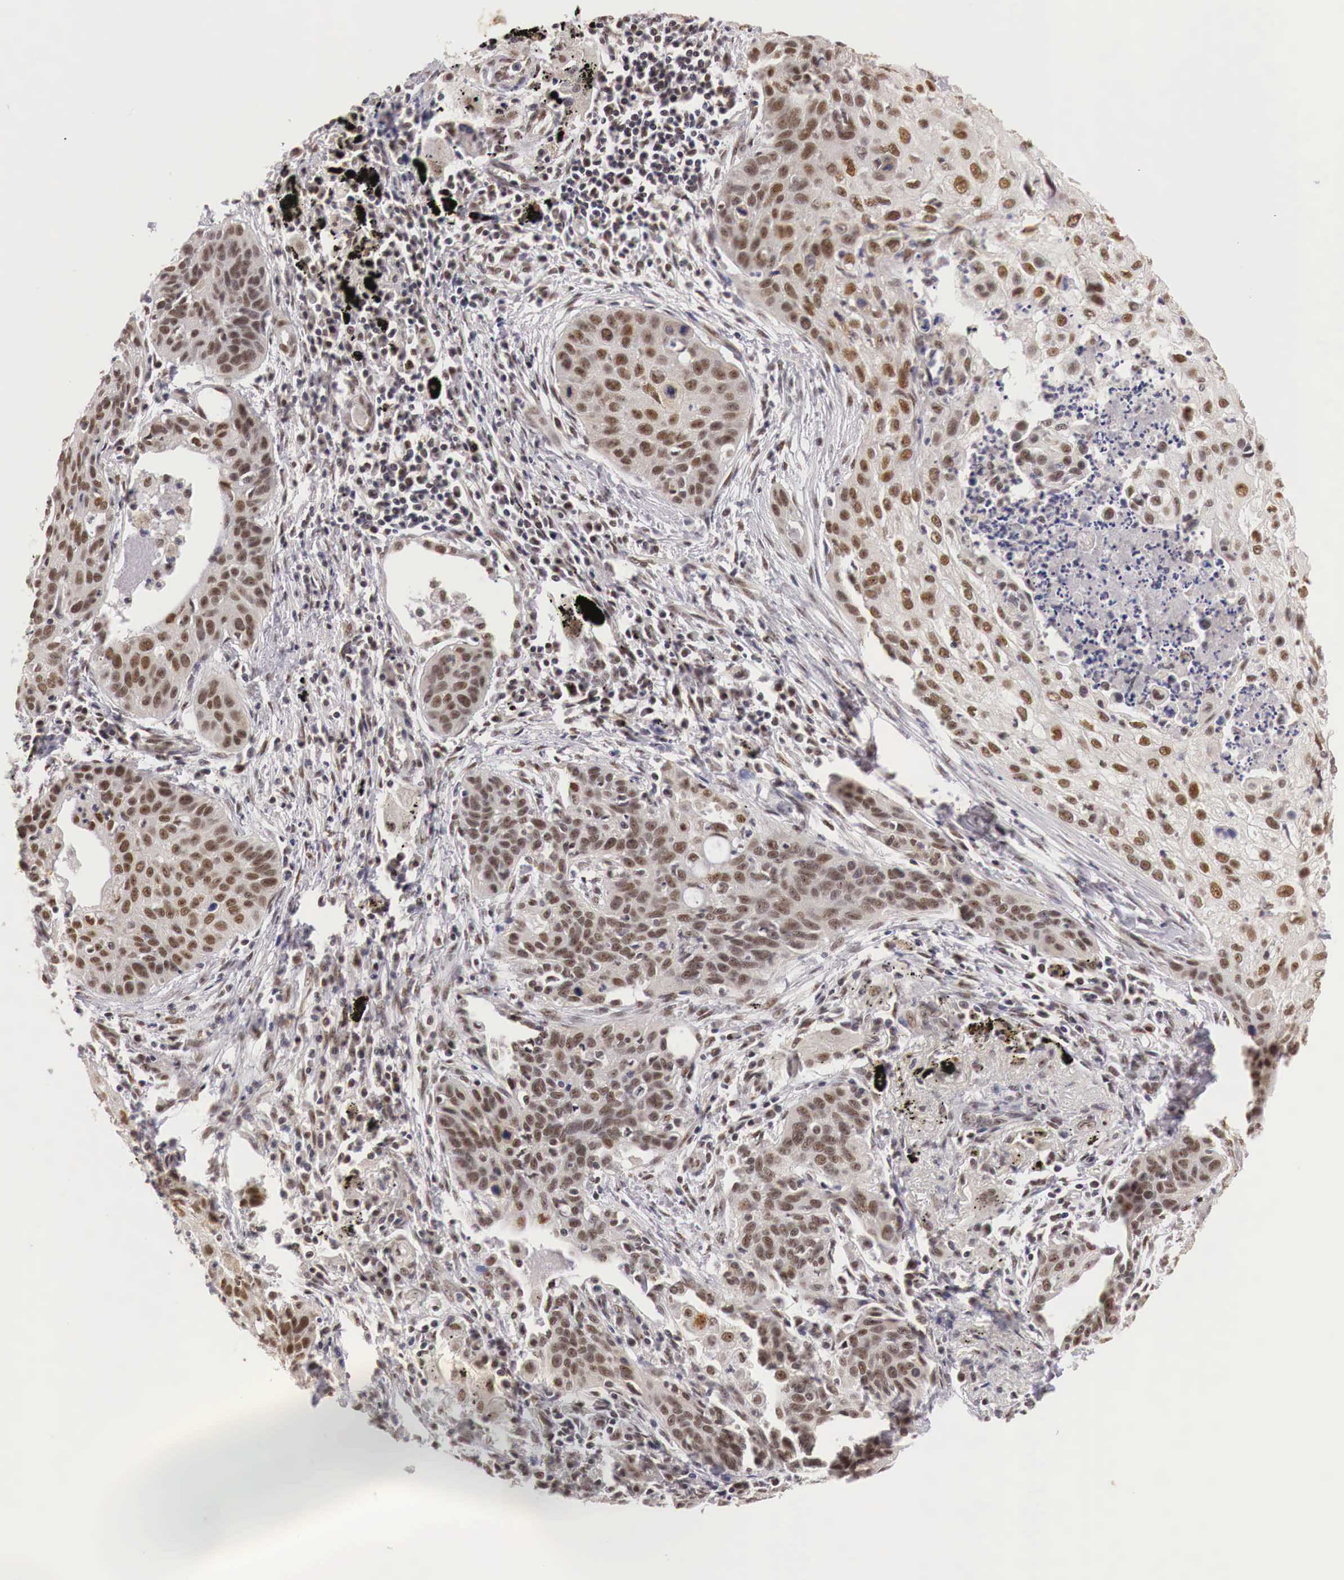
{"staining": {"intensity": "weak", "quantity": ">75%", "location": "cytoplasmic/membranous,nuclear"}, "tissue": "lung cancer", "cell_type": "Tumor cells", "image_type": "cancer", "snomed": [{"axis": "morphology", "description": "Squamous cell carcinoma, NOS"}, {"axis": "topography", "description": "Lung"}], "caption": "Lung cancer stained with DAB (3,3'-diaminobenzidine) IHC demonstrates low levels of weak cytoplasmic/membranous and nuclear positivity in about >75% of tumor cells. Nuclei are stained in blue.", "gene": "GPKOW", "patient": {"sex": "male", "age": 71}}